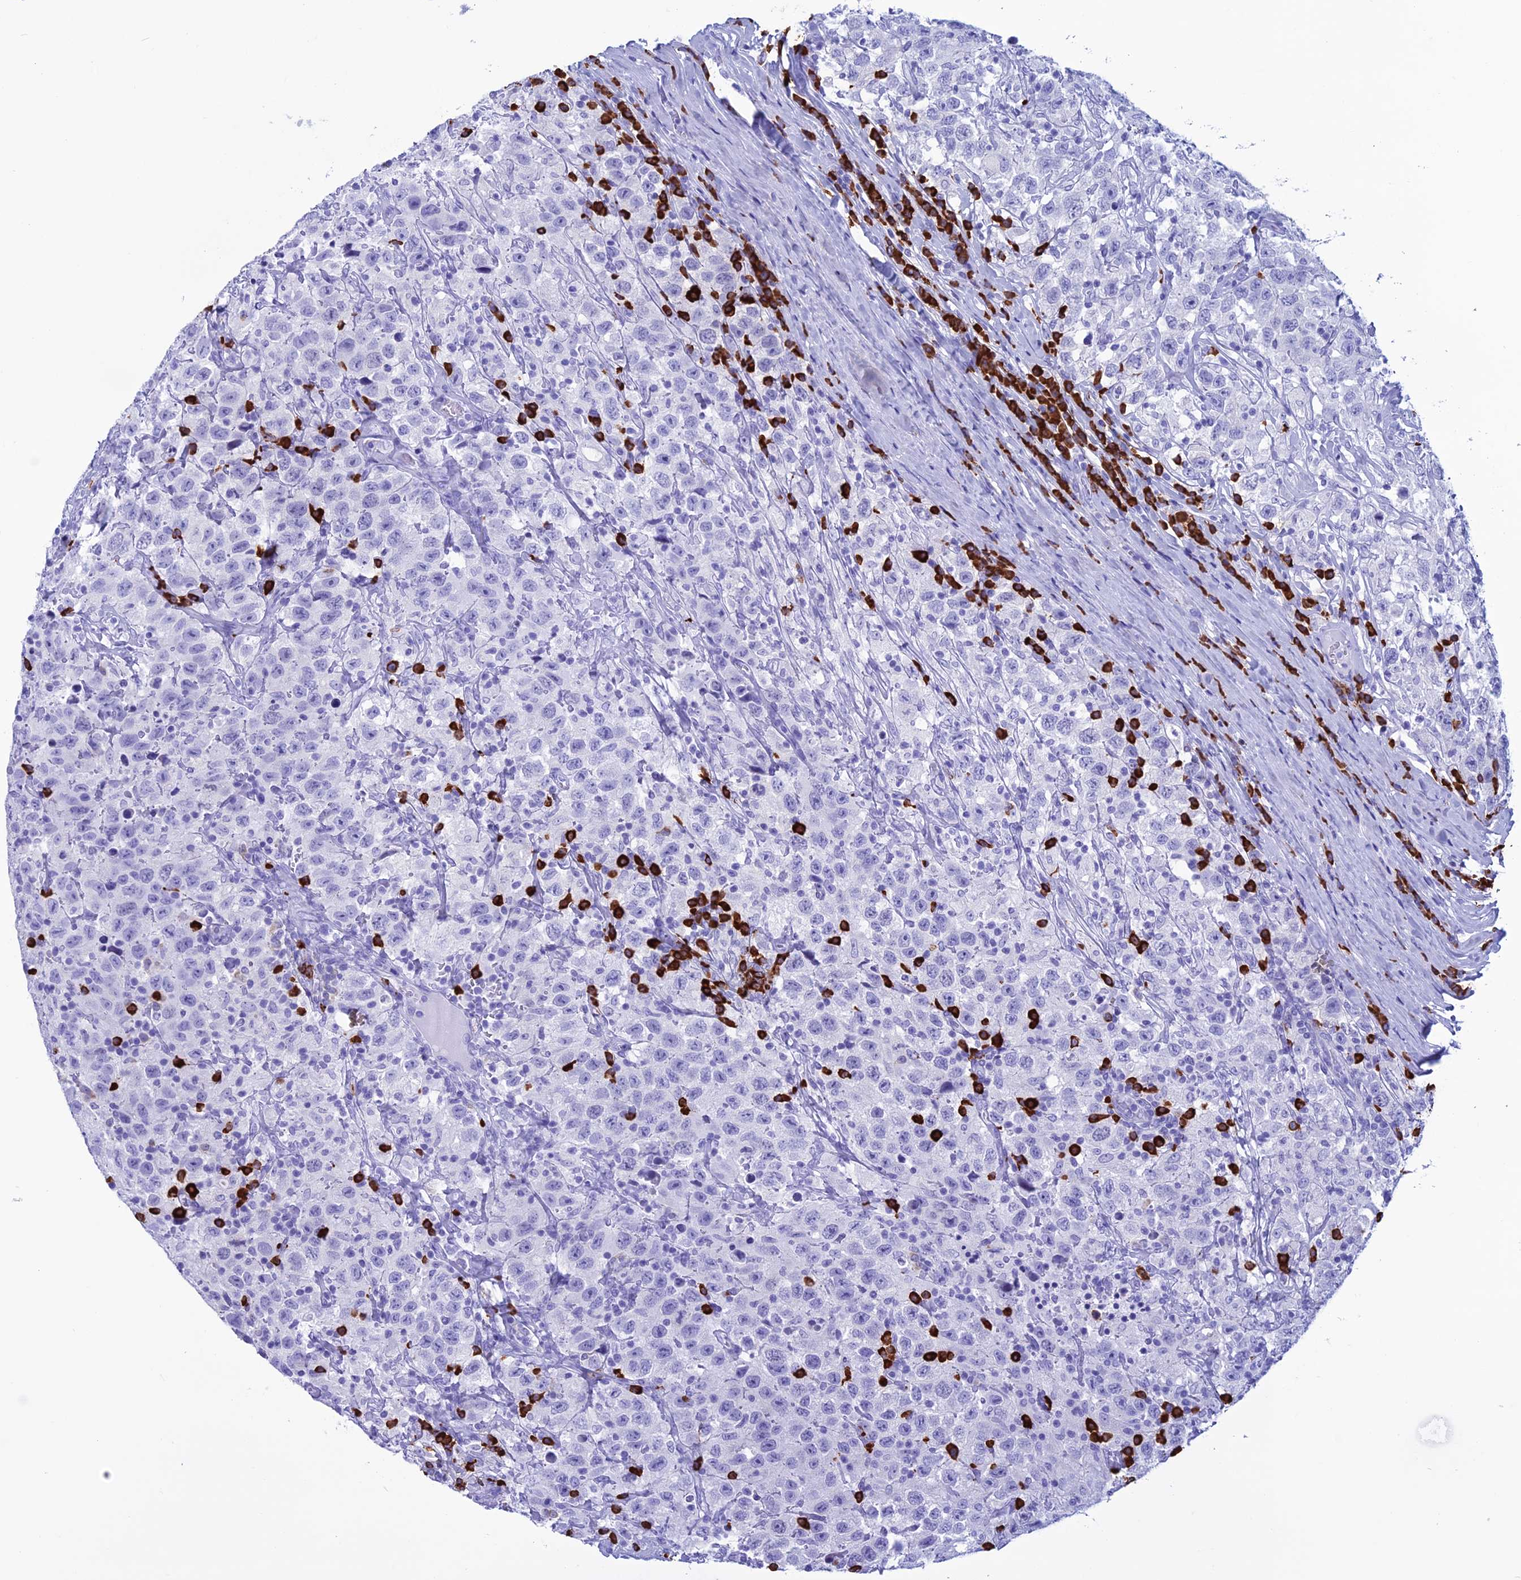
{"staining": {"intensity": "negative", "quantity": "none", "location": "none"}, "tissue": "testis cancer", "cell_type": "Tumor cells", "image_type": "cancer", "snomed": [{"axis": "morphology", "description": "Seminoma, NOS"}, {"axis": "topography", "description": "Testis"}], "caption": "There is no significant staining in tumor cells of seminoma (testis).", "gene": "MZB1", "patient": {"sex": "male", "age": 41}}